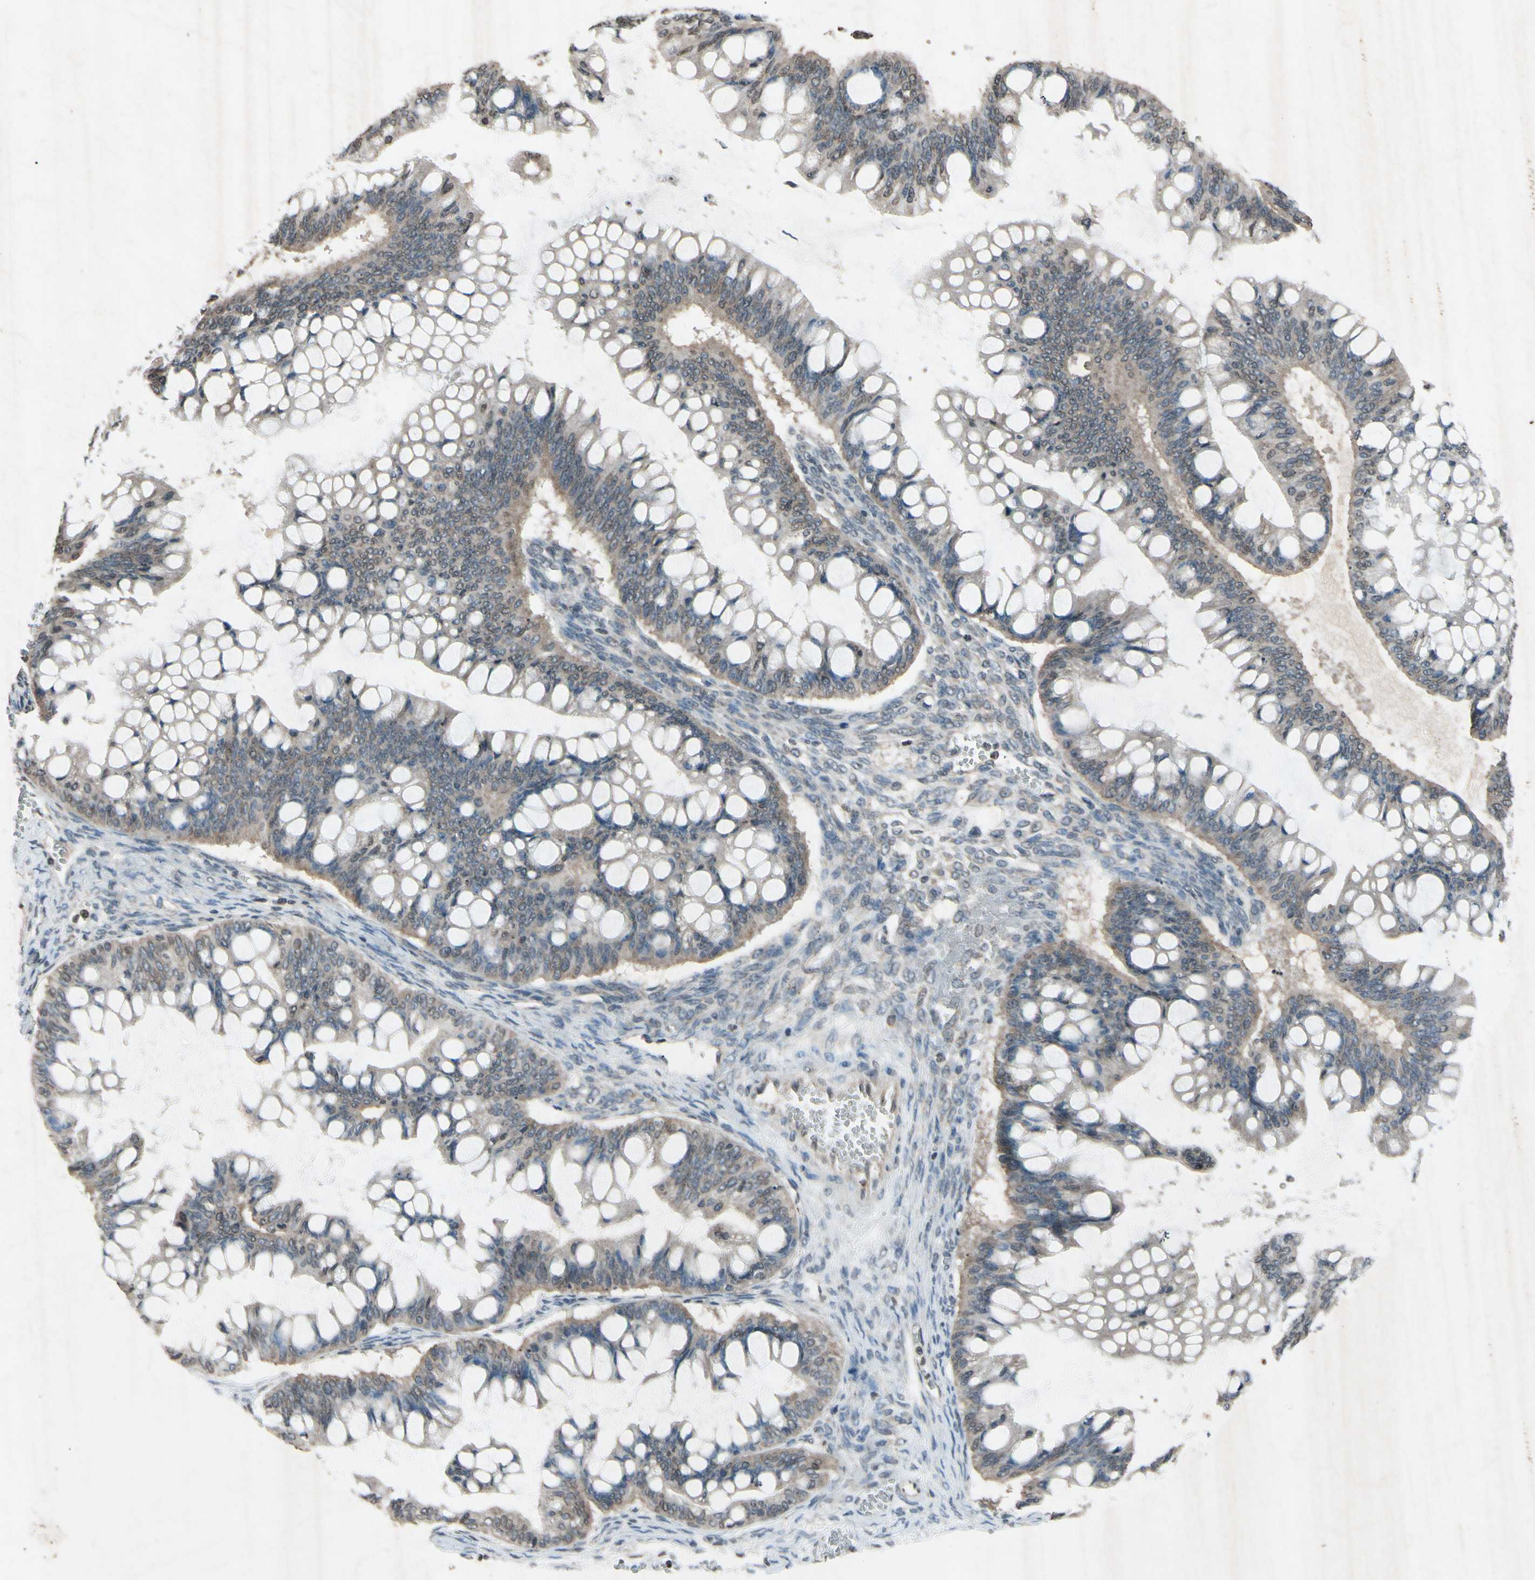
{"staining": {"intensity": "weak", "quantity": ">75%", "location": "cytoplasmic/membranous"}, "tissue": "ovarian cancer", "cell_type": "Tumor cells", "image_type": "cancer", "snomed": [{"axis": "morphology", "description": "Cystadenocarcinoma, mucinous, NOS"}, {"axis": "topography", "description": "Ovary"}], "caption": "Brown immunohistochemical staining in ovarian mucinous cystadenocarcinoma demonstrates weak cytoplasmic/membranous expression in about >75% of tumor cells.", "gene": "CLDN11", "patient": {"sex": "female", "age": 73}}